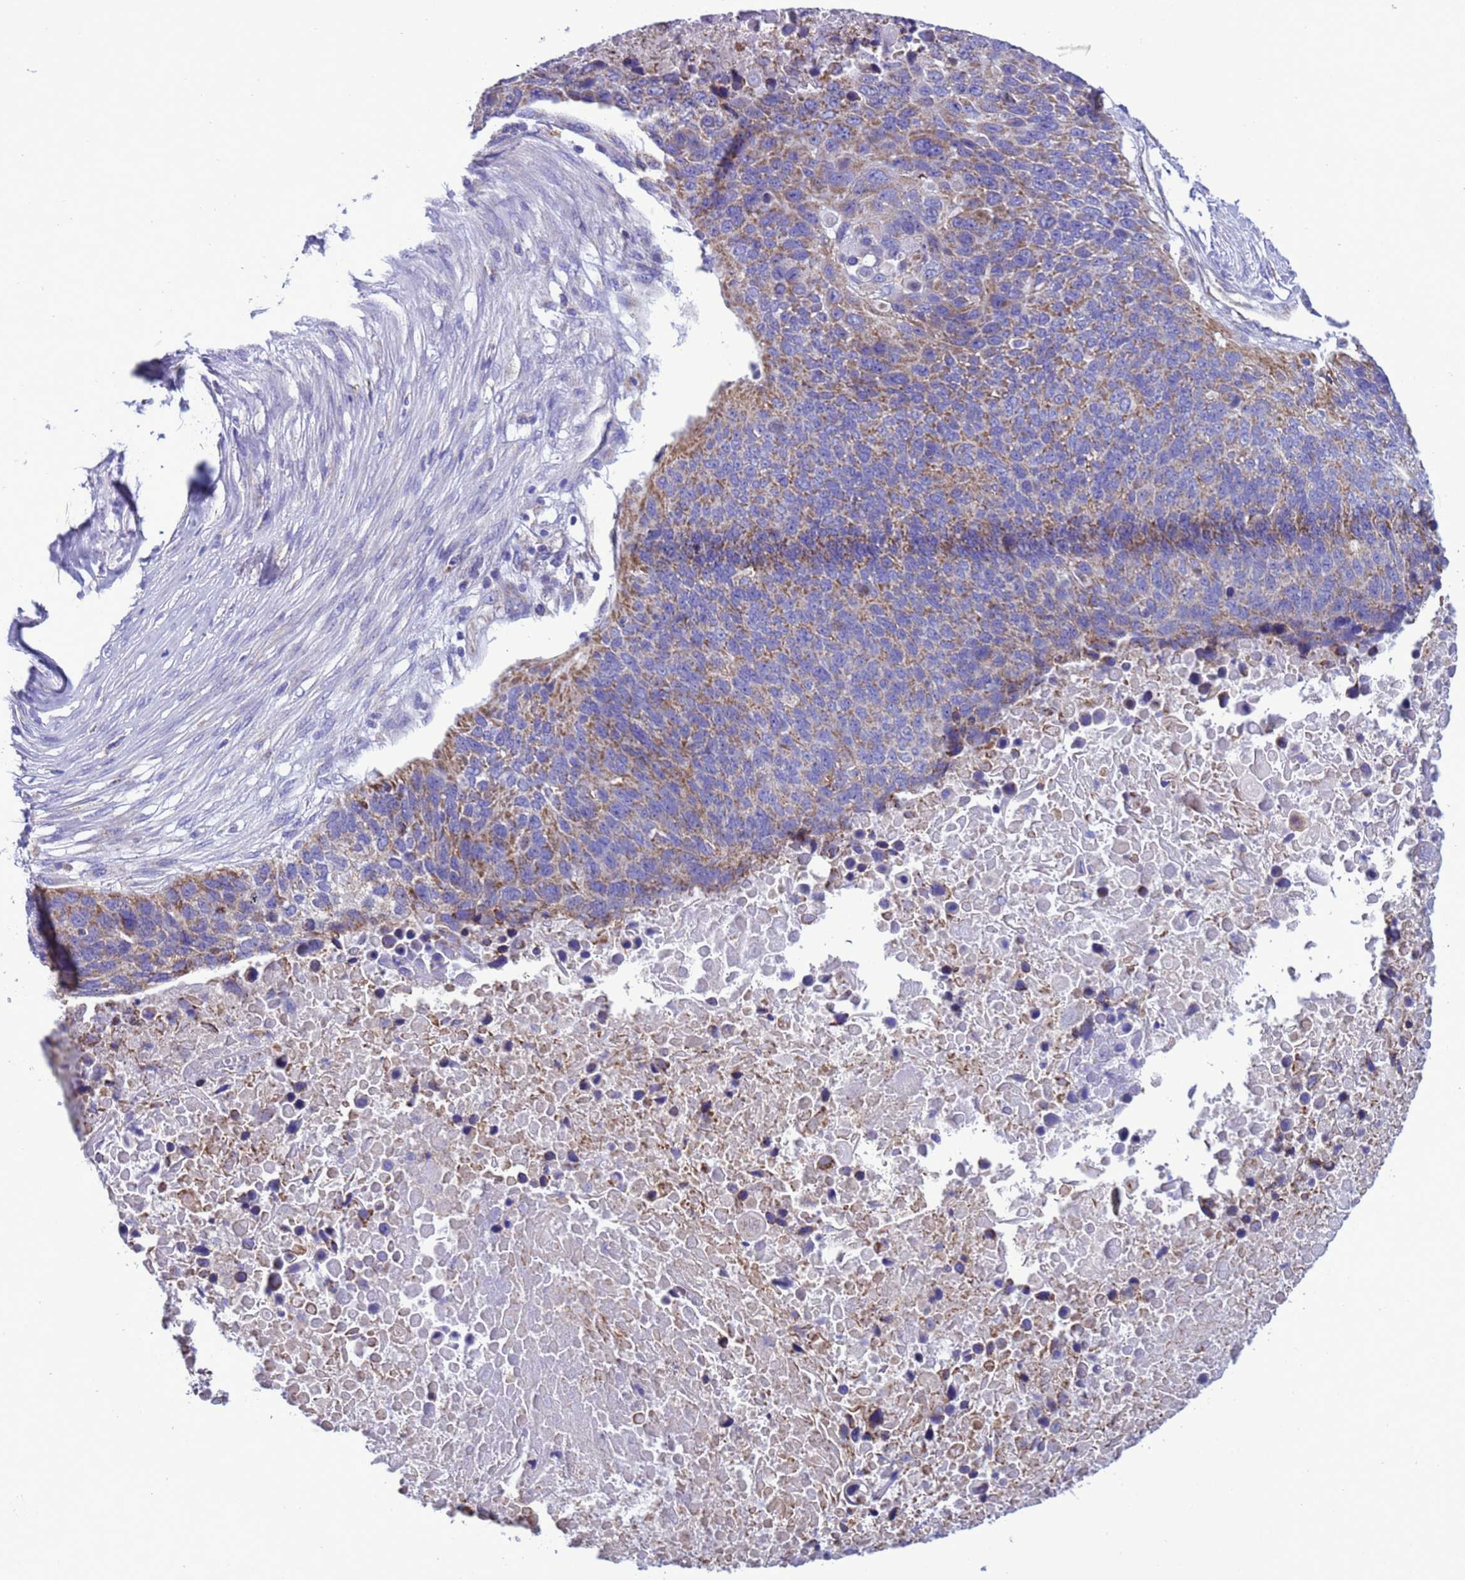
{"staining": {"intensity": "moderate", "quantity": "25%-75%", "location": "cytoplasmic/membranous"}, "tissue": "lung cancer", "cell_type": "Tumor cells", "image_type": "cancer", "snomed": [{"axis": "morphology", "description": "Normal tissue, NOS"}, {"axis": "morphology", "description": "Squamous cell carcinoma, NOS"}, {"axis": "topography", "description": "Lymph node"}, {"axis": "topography", "description": "Lung"}], "caption": "There is medium levels of moderate cytoplasmic/membranous expression in tumor cells of lung cancer (squamous cell carcinoma), as demonstrated by immunohistochemical staining (brown color).", "gene": "CCDC191", "patient": {"sex": "male", "age": 66}}